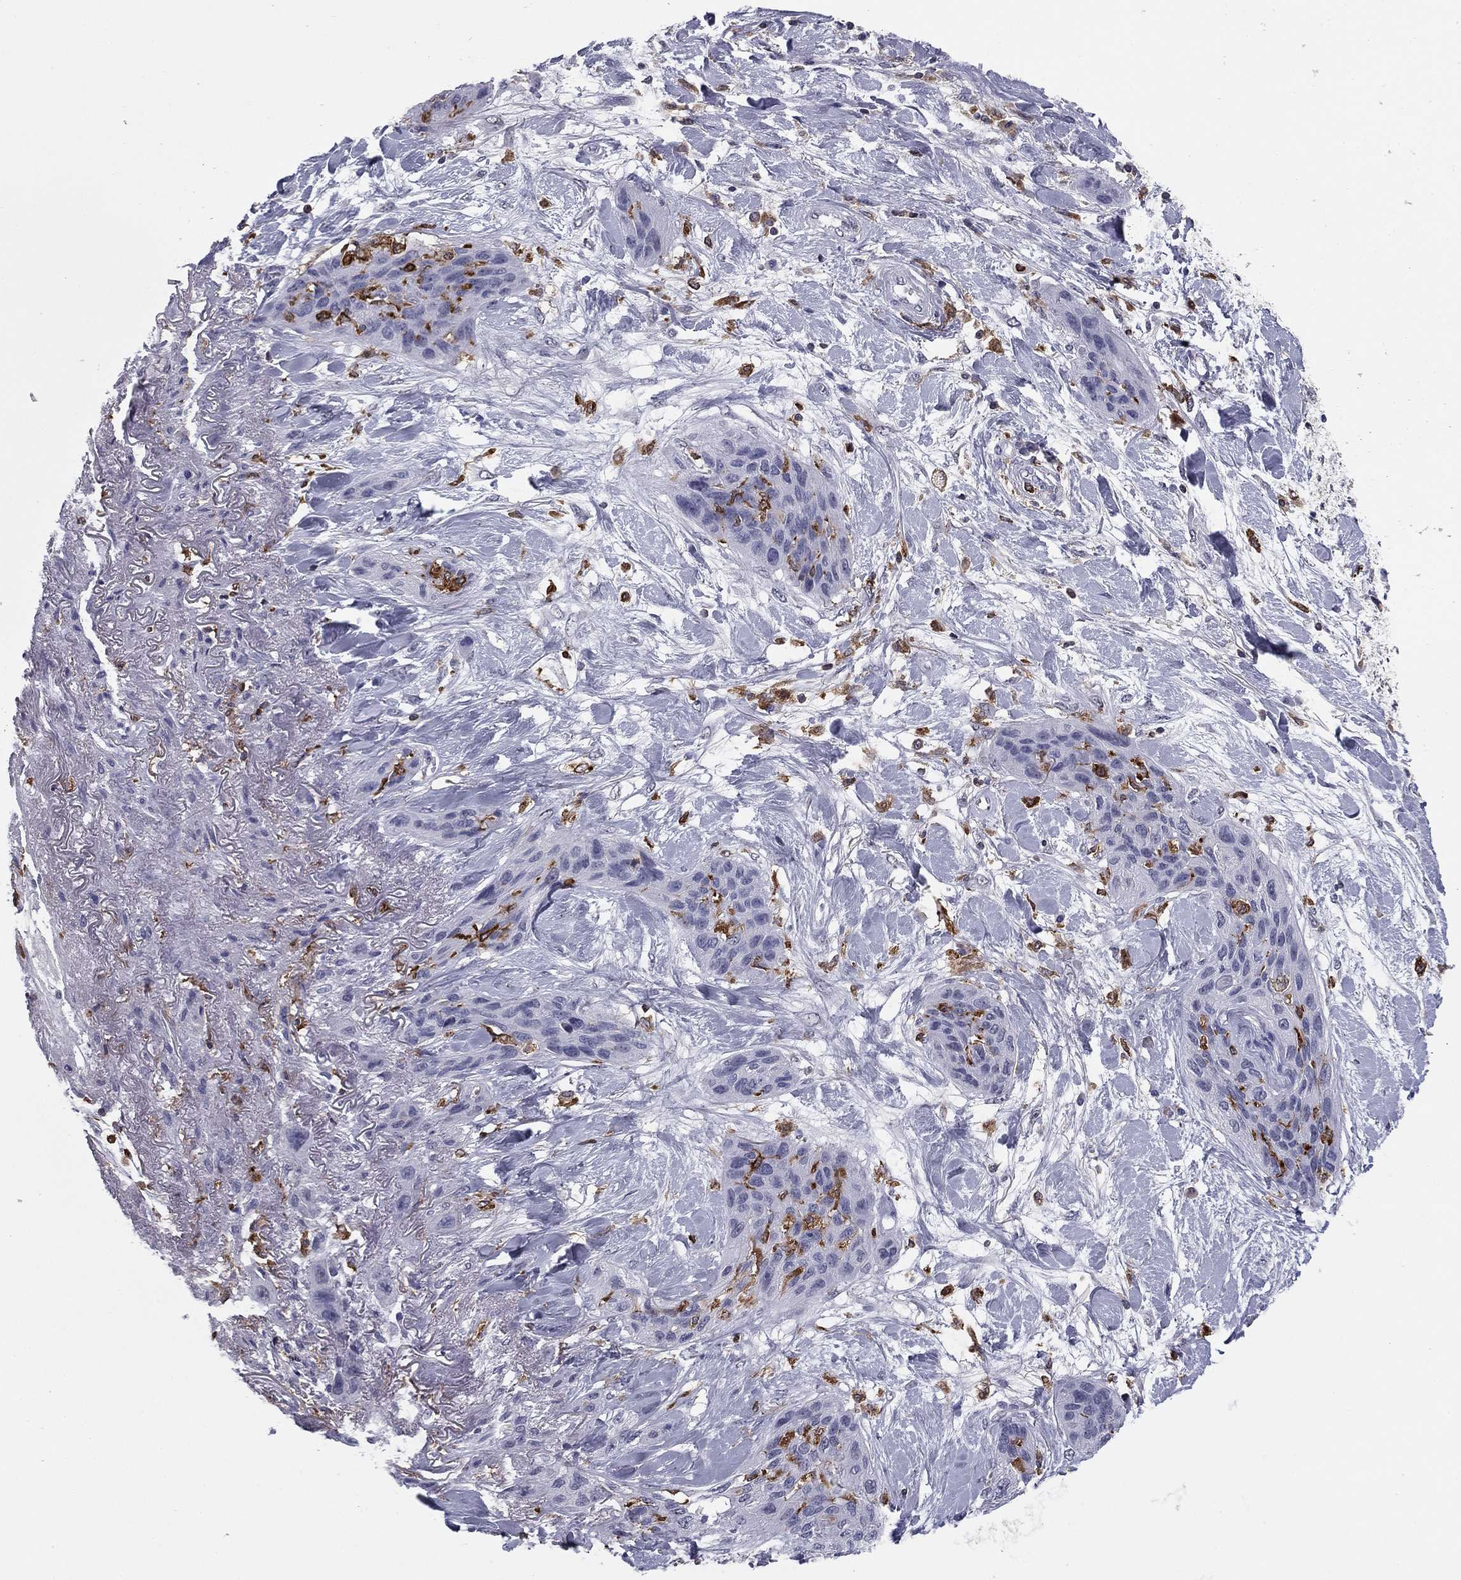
{"staining": {"intensity": "negative", "quantity": "none", "location": "none"}, "tissue": "lung cancer", "cell_type": "Tumor cells", "image_type": "cancer", "snomed": [{"axis": "morphology", "description": "Squamous cell carcinoma, NOS"}, {"axis": "topography", "description": "Lung"}], "caption": "Immunohistochemical staining of lung cancer demonstrates no significant positivity in tumor cells.", "gene": "PLCB2", "patient": {"sex": "female", "age": 70}}